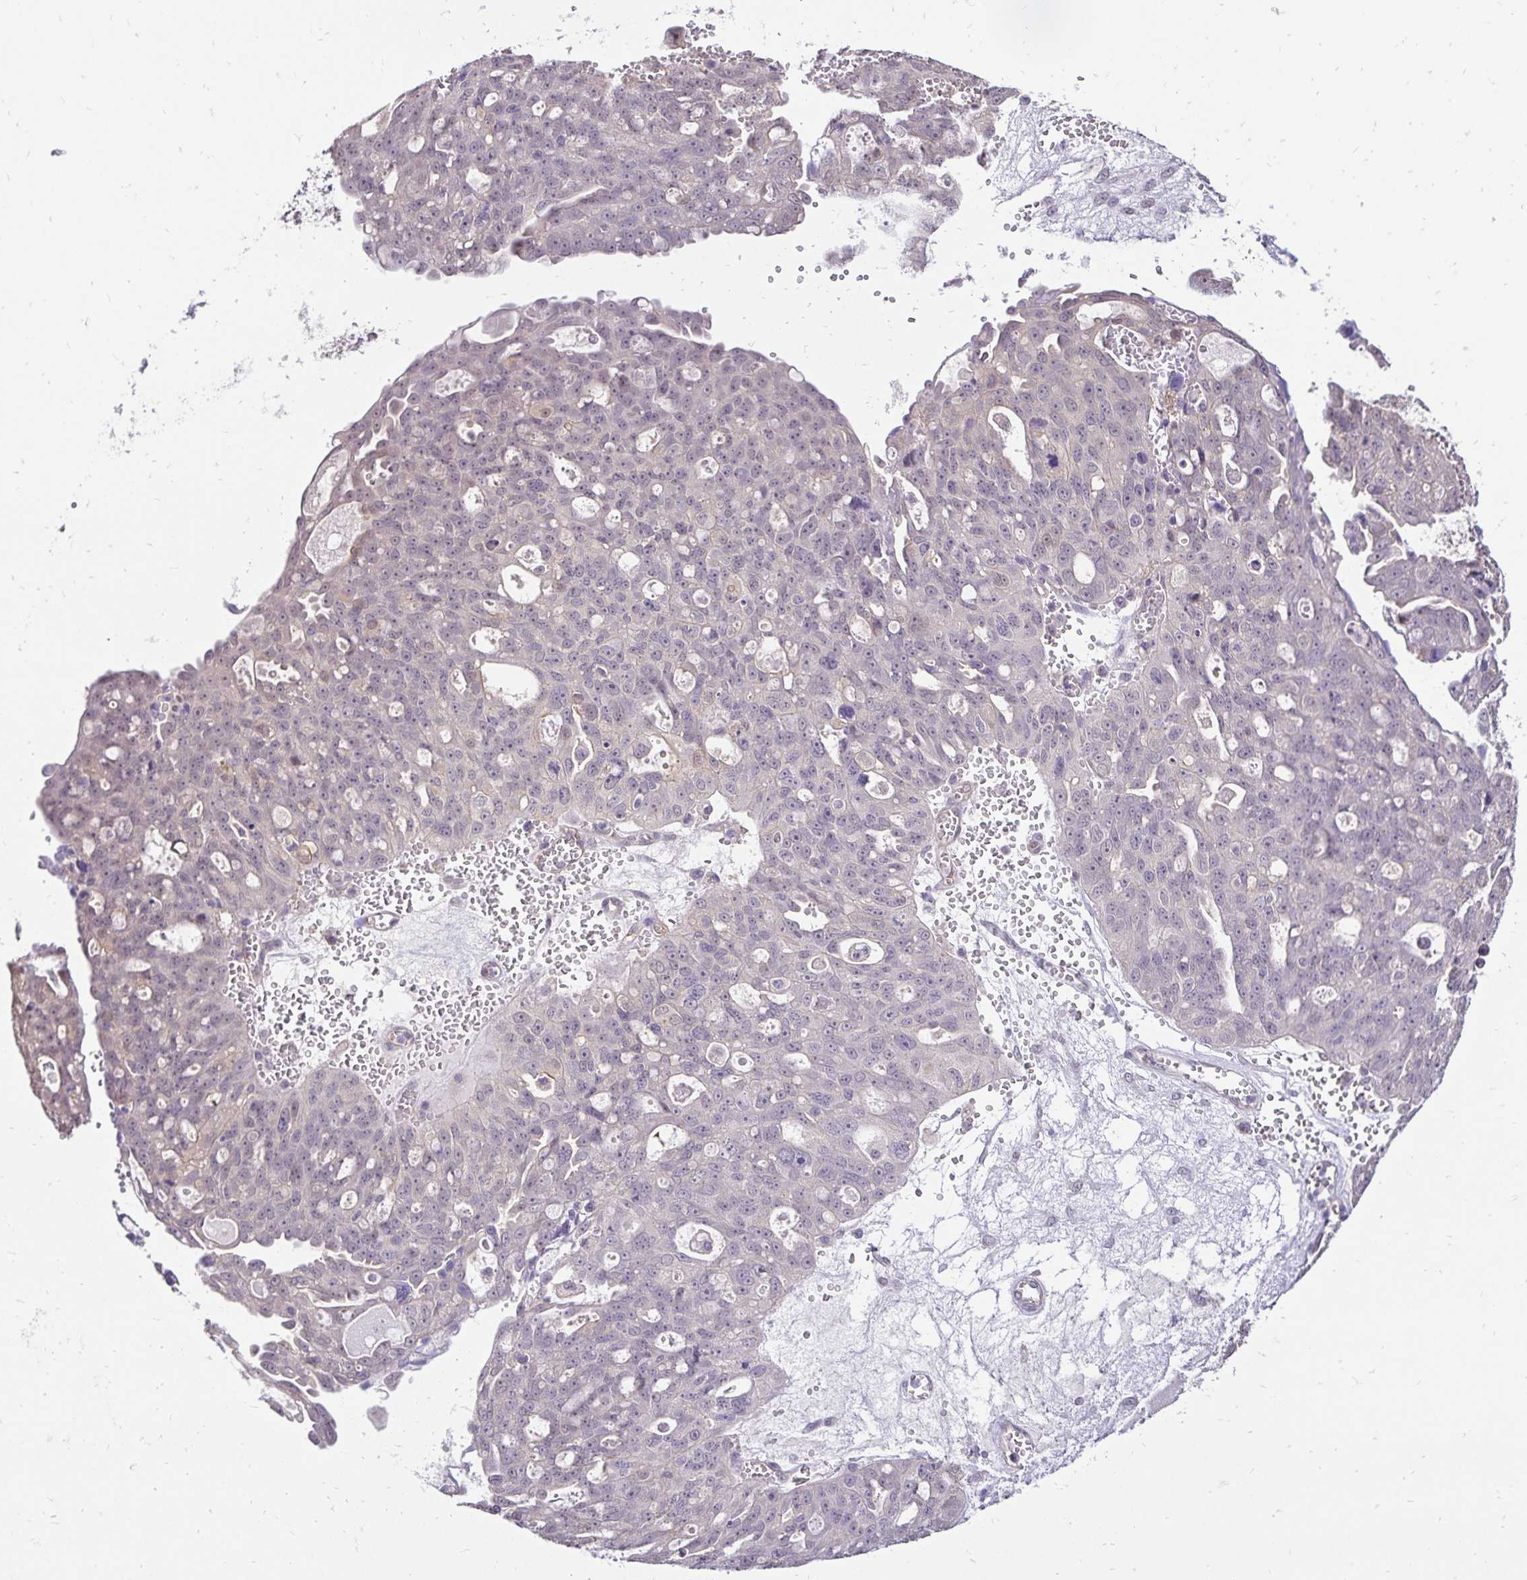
{"staining": {"intensity": "negative", "quantity": "none", "location": "none"}, "tissue": "ovarian cancer", "cell_type": "Tumor cells", "image_type": "cancer", "snomed": [{"axis": "morphology", "description": "Carcinoma, endometroid"}, {"axis": "topography", "description": "Ovary"}], "caption": "This is an IHC histopathology image of human ovarian endometroid carcinoma. There is no positivity in tumor cells.", "gene": "SLC9A1", "patient": {"sex": "female", "age": 70}}